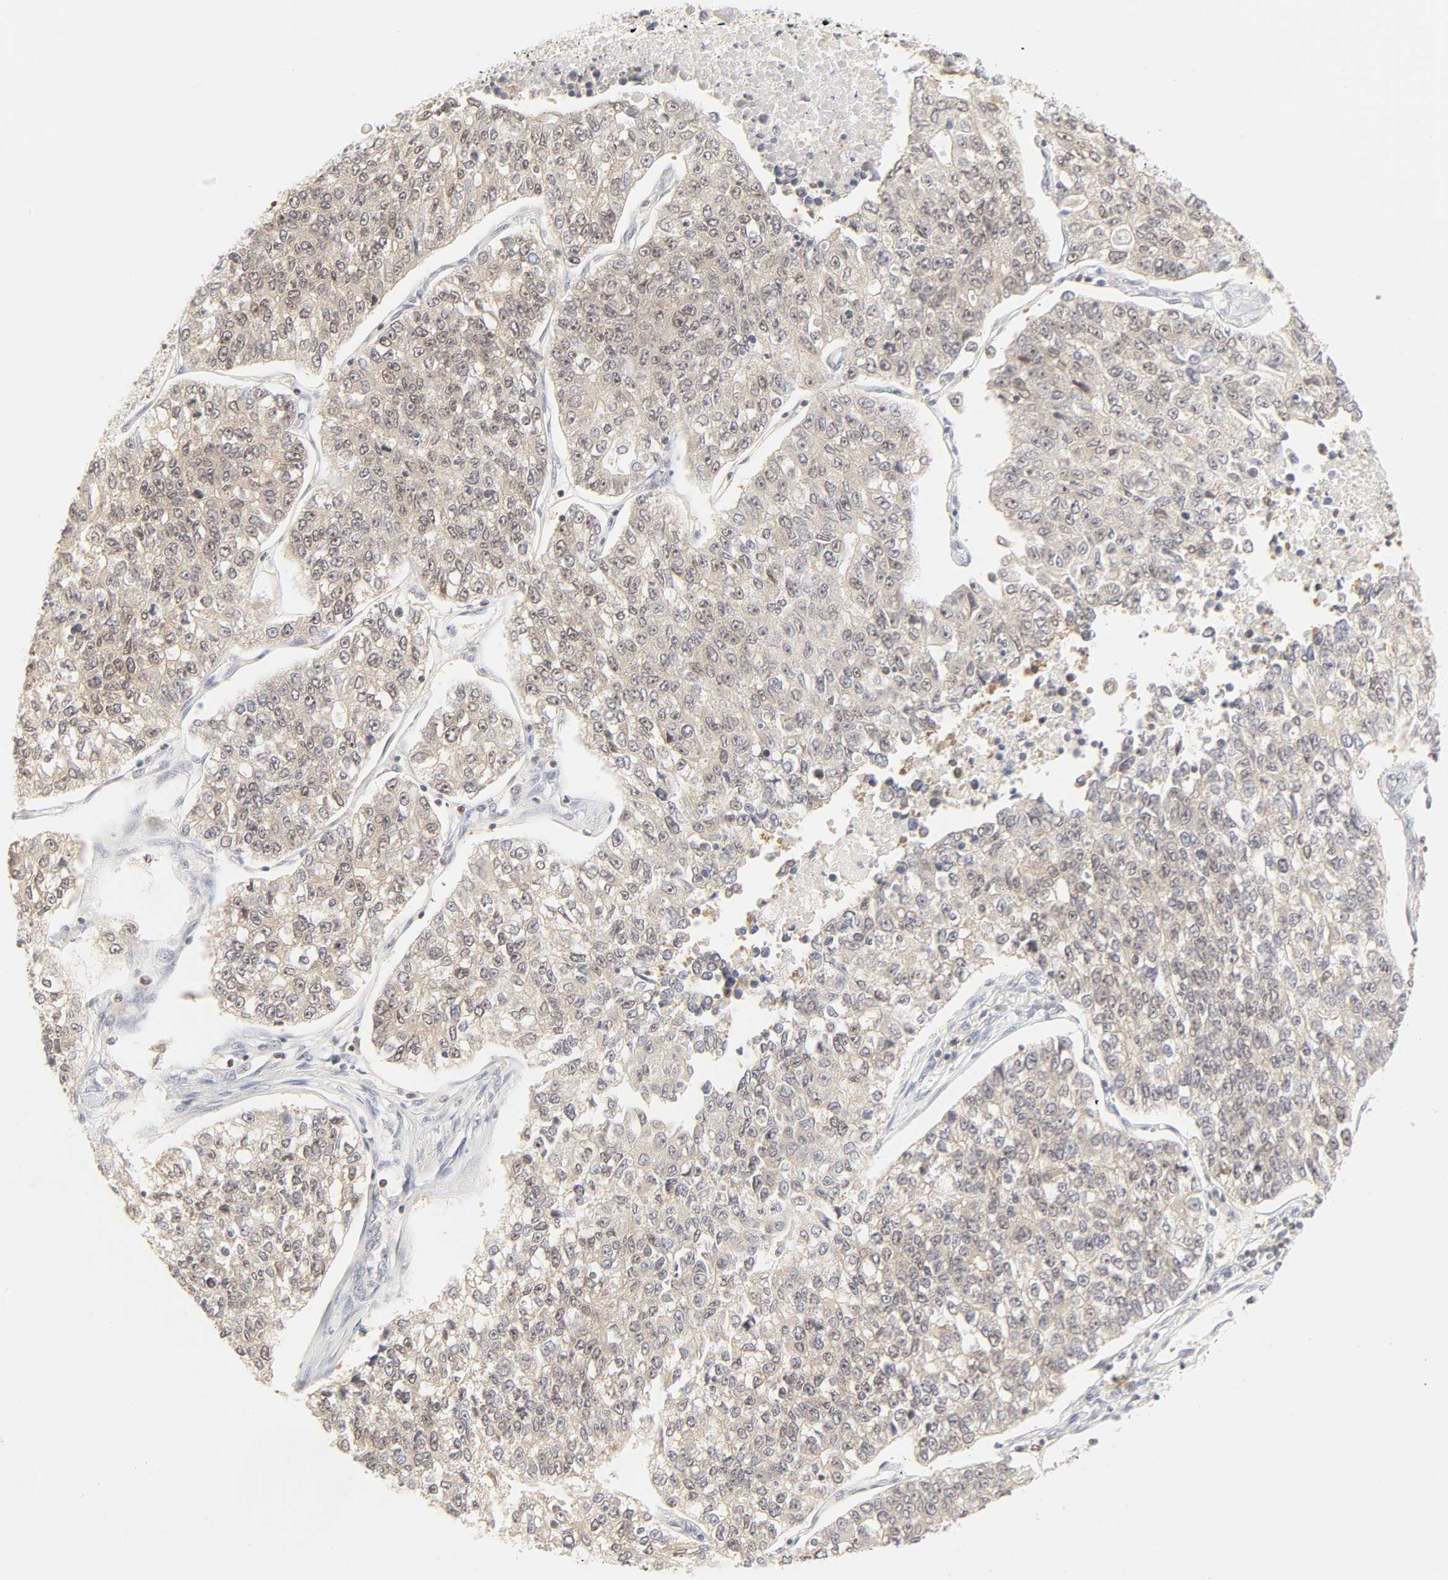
{"staining": {"intensity": "weak", "quantity": "25%-75%", "location": "cytoplasmic/membranous"}, "tissue": "lung cancer", "cell_type": "Tumor cells", "image_type": "cancer", "snomed": [{"axis": "morphology", "description": "Adenocarcinoma, NOS"}, {"axis": "topography", "description": "Lung"}], "caption": "Lung cancer (adenocarcinoma) tissue demonstrates weak cytoplasmic/membranous positivity in approximately 25%-75% of tumor cells, visualized by immunohistochemistry. The staining was performed using DAB to visualize the protein expression in brown, while the nuclei were stained in blue with hematoxylin (Magnification: 20x).", "gene": "KIF2A", "patient": {"sex": "male", "age": 49}}